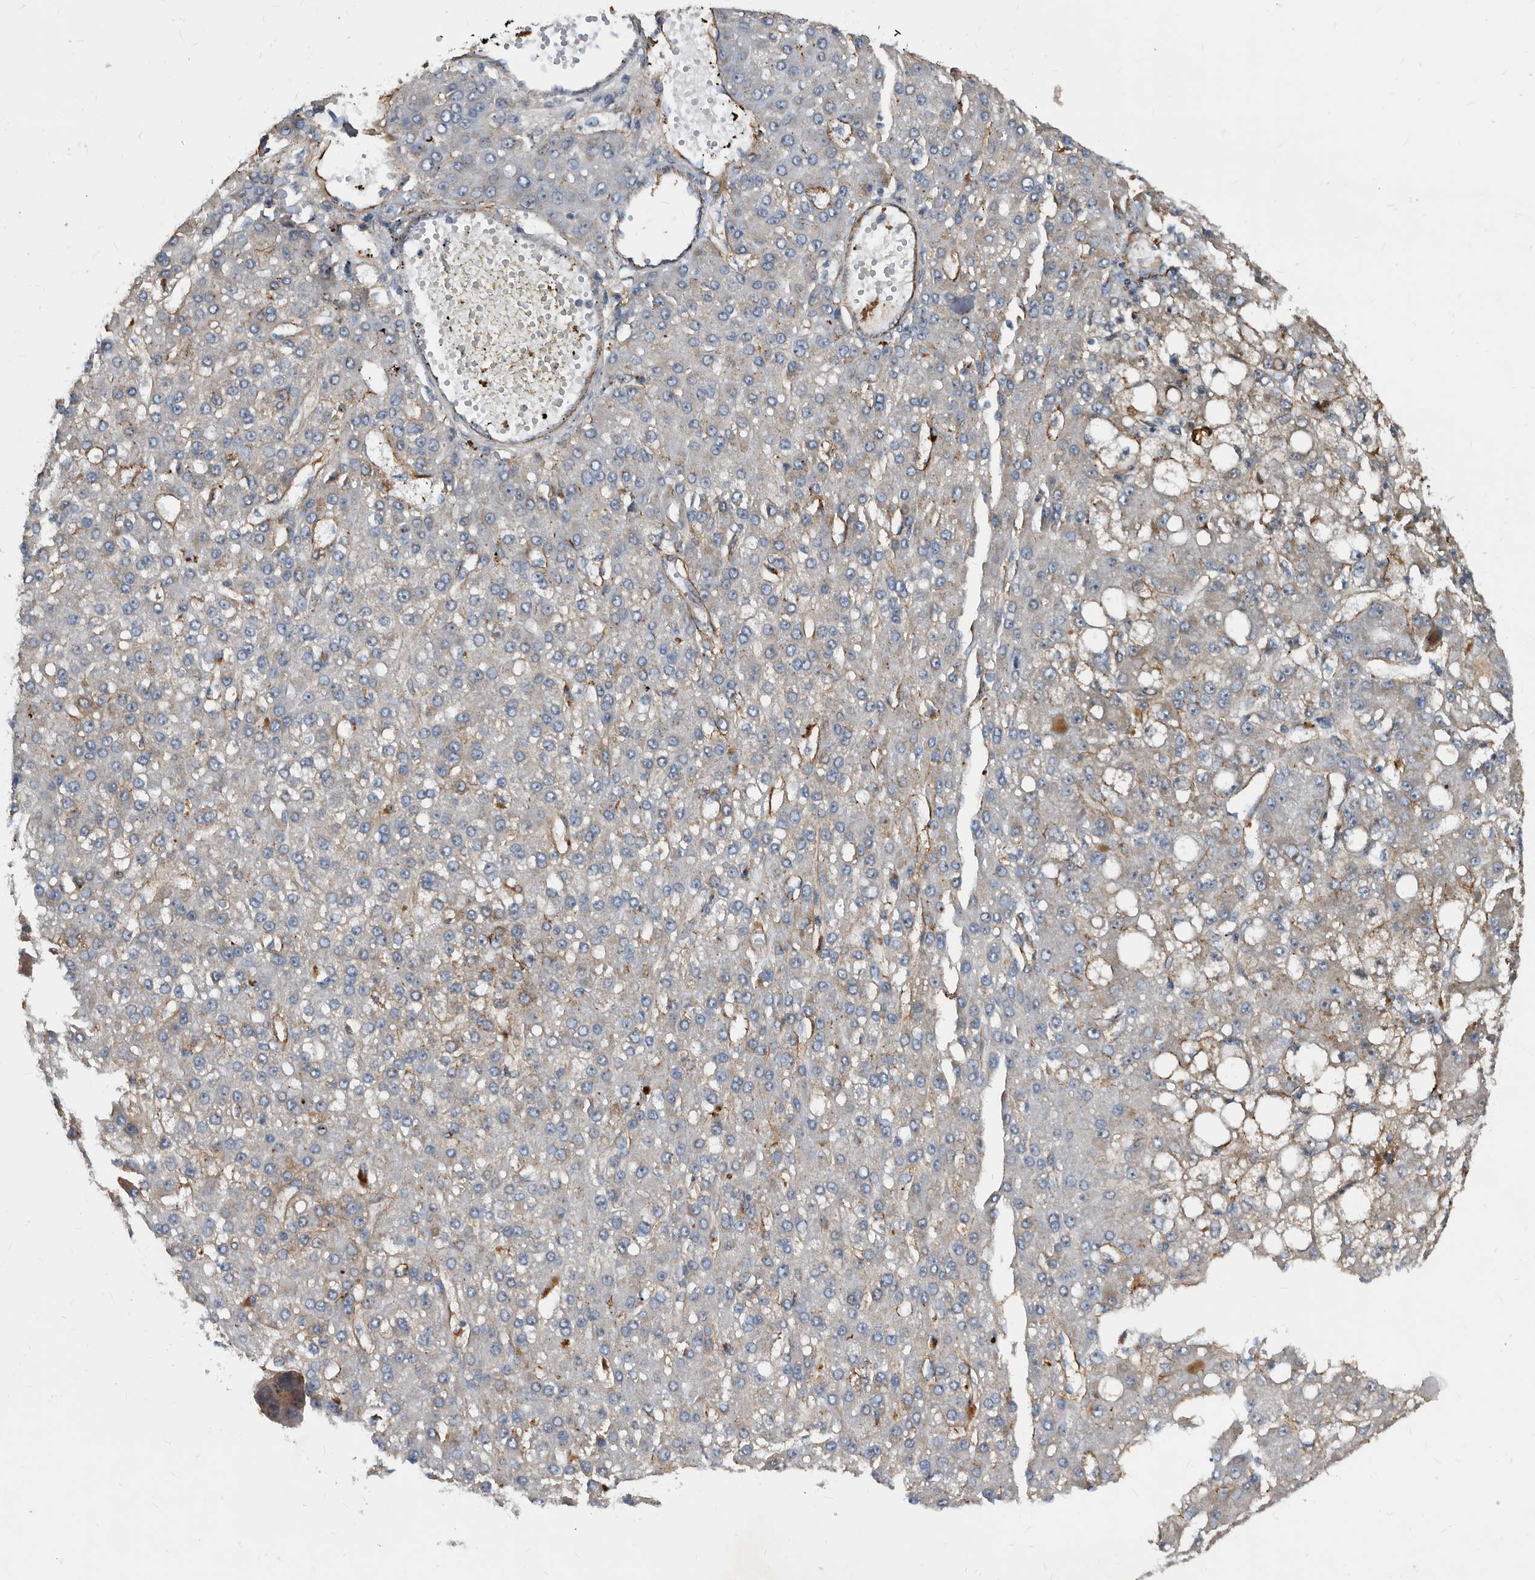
{"staining": {"intensity": "weak", "quantity": "<25%", "location": "cytoplasmic/membranous"}, "tissue": "liver cancer", "cell_type": "Tumor cells", "image_type": "cancer", "snomed": [{"axis": "morphology", "description": "Carcinoma, Hepatocellular, NOS"}, {"axis": "topography", "description": "Liver"}], "caption": "IHC image of human liver hepatocellular carcinoma stained for a protein (brown), which shows no expression in tumor cells.", "gene": "PI15", "patient": {"sex": "male", "age": 67}}